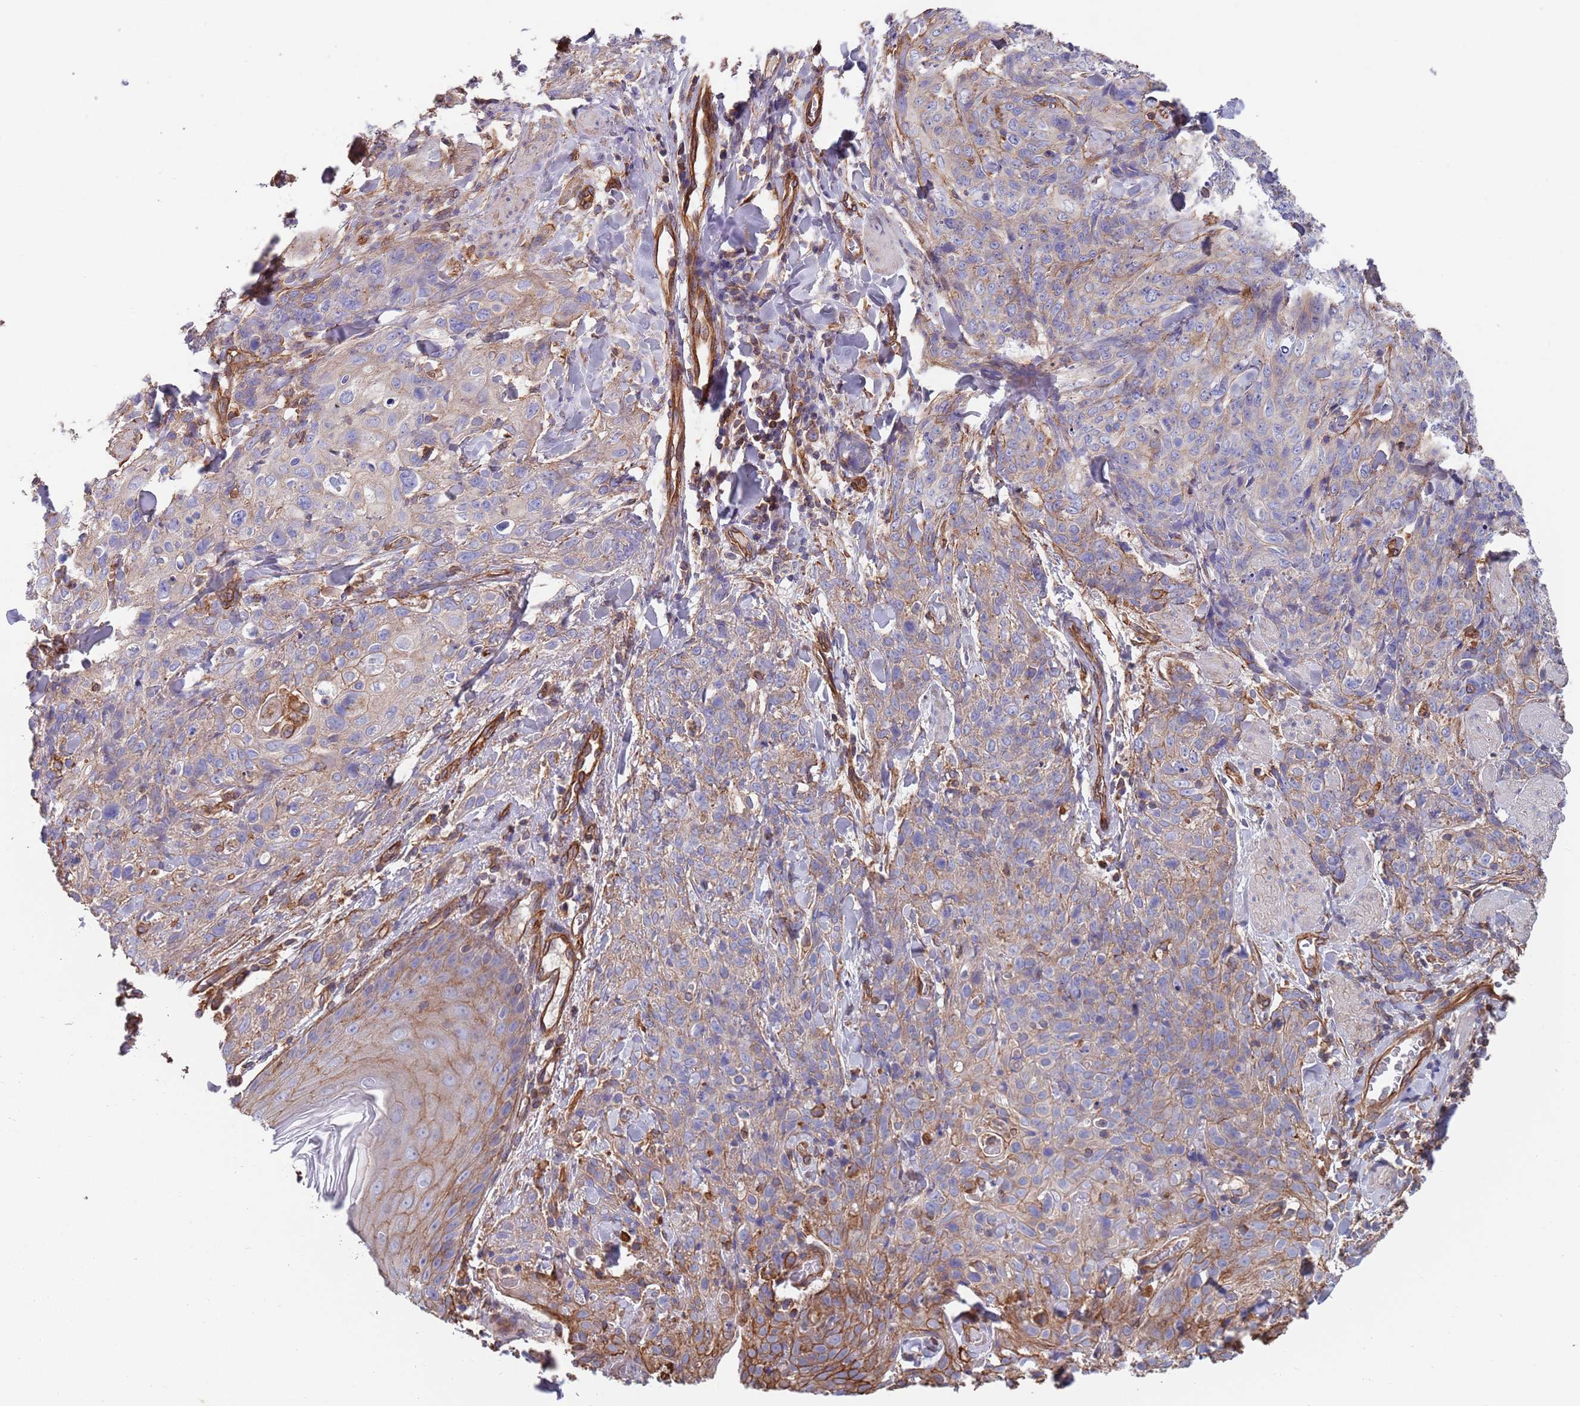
{"staining": {"intensity": "weak", "quantity": "<25%", "location": "cytoplasmic/membranous"}, "tissue": "skin cancer", "cell_type": "Tumor cells", "image_type": "cancer", "snomed": [{"axis": "morphology", "description": "Squamous cell carcinoma, NOS"}, {"axis": "topography", "description": "Skin"}, {"axis": "topography", "description": "Vulva"}], "caption": "This is an immunohistochemistry image of squamous cell carcinoma (skin). There is no staining in tumor cells.", "gene": "JAKMIP2", "patient": {"sex": "female", "age": 85}}